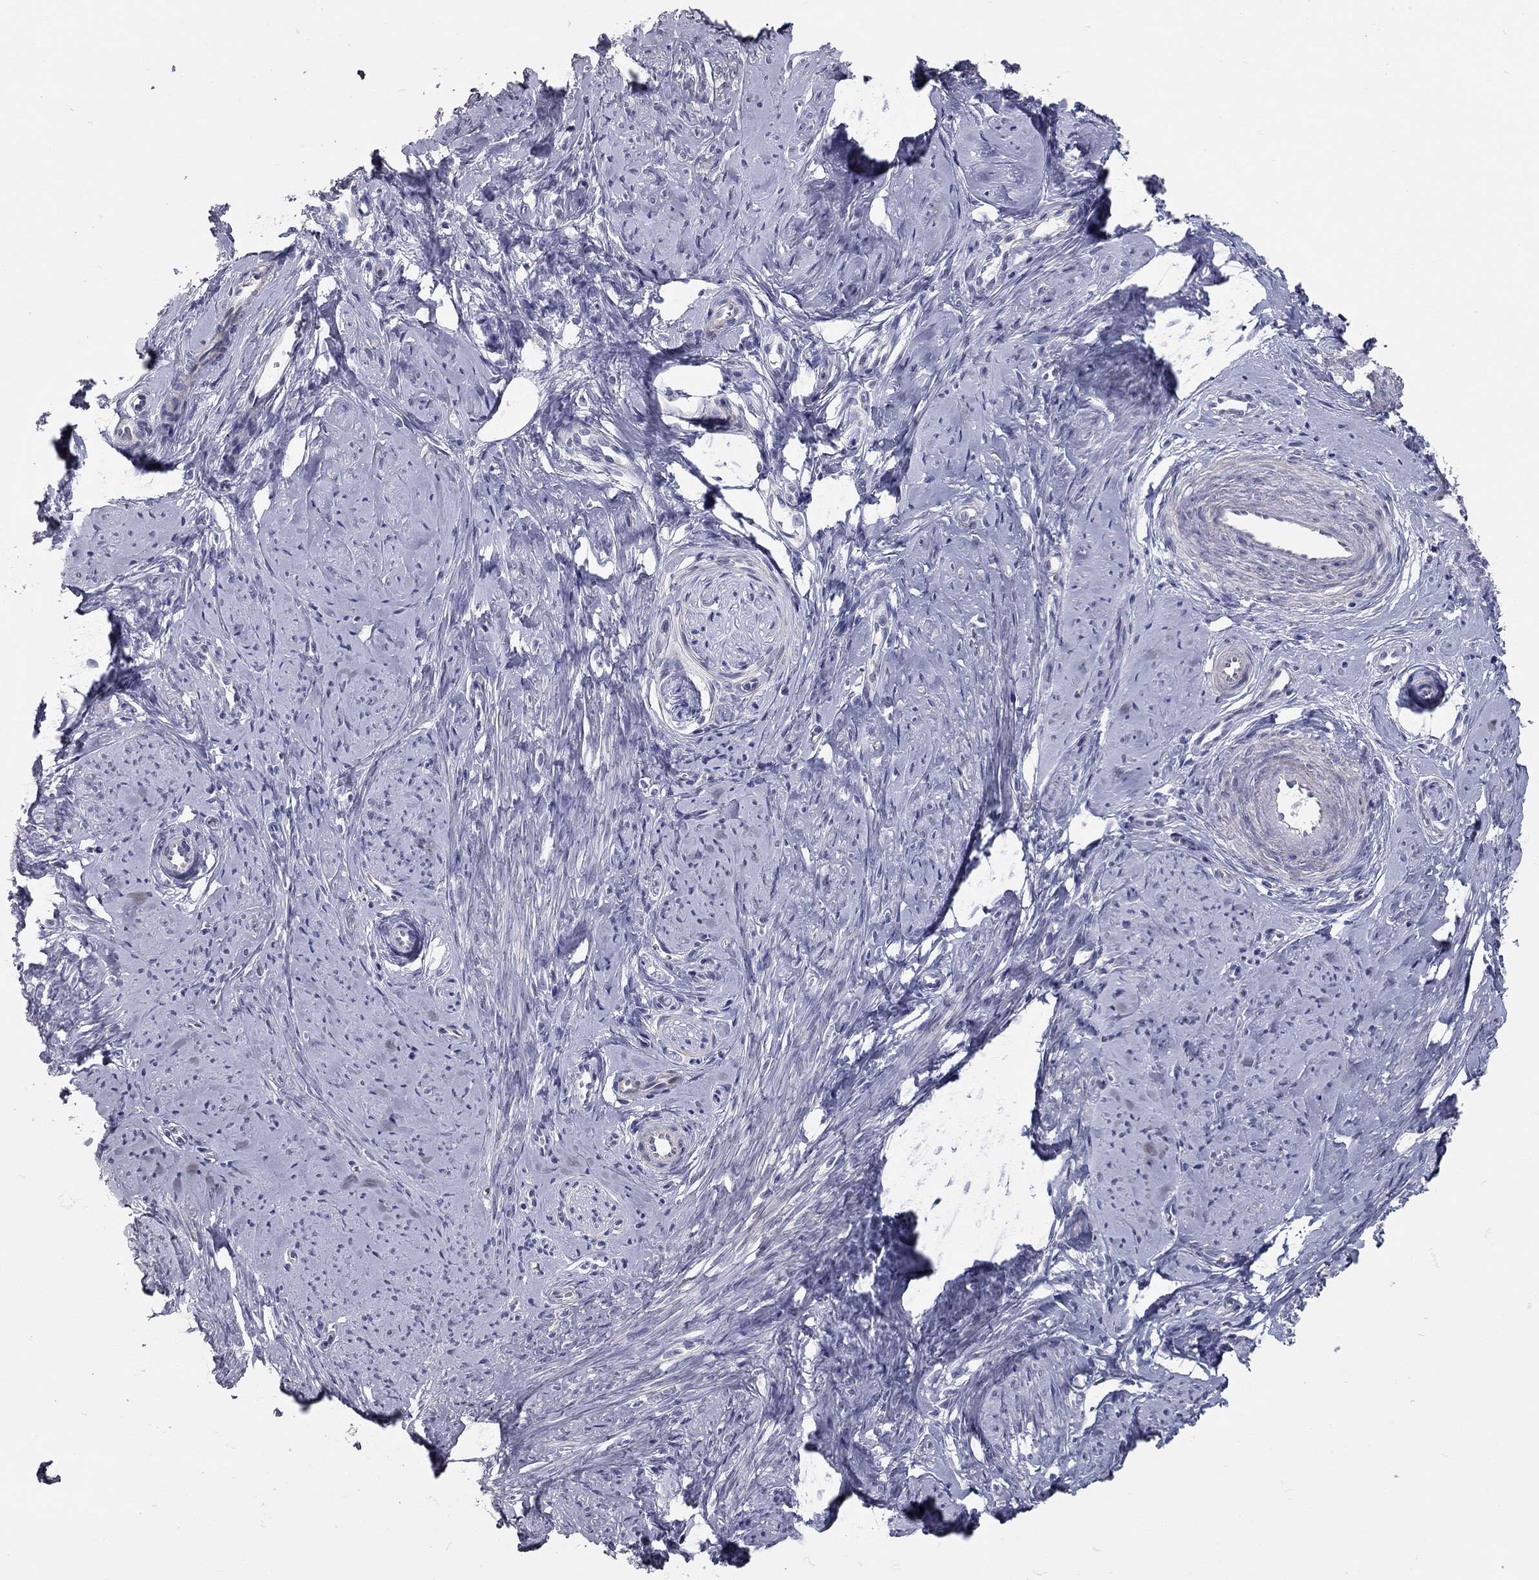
{"staining": {"intensity": "negative", "quantity": "none", "location": "none"}, "tissue": "smooth muscle", "cell_type": "Smooth muscle cells", "image_type": "normal", "snomed": [{"axis": "morphology", "description": "Normal tissue, NOS"}, {"axis": "topography", "description": "Smooth muscle"}], "caption": "Immunohistochemical staining of normal smooth muscle reveals no significant expression in smooth muscle cells.", "gene": "XAGE2", "patient": {"sex": "female", "age": 48}}